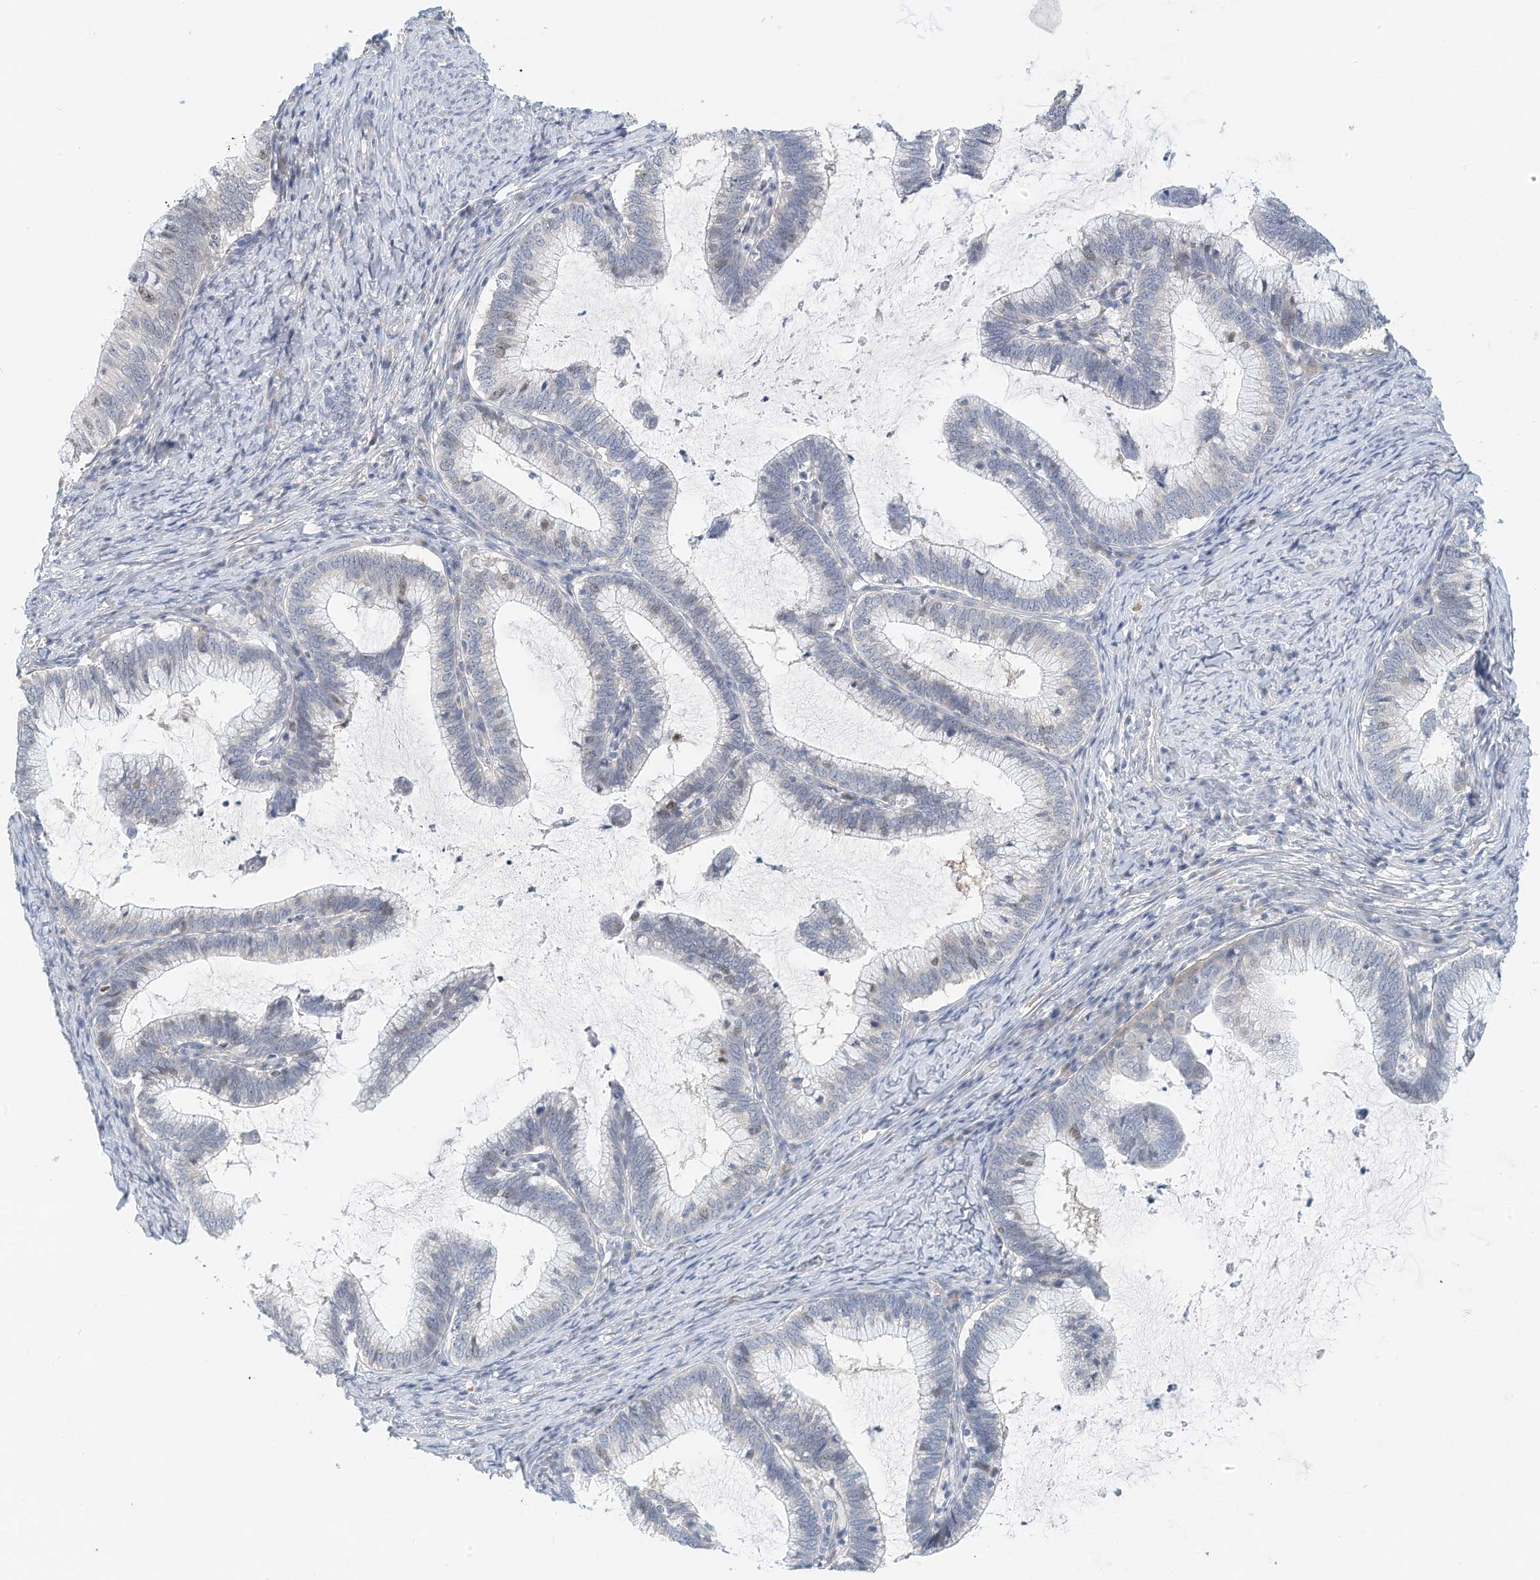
{"staining": {"intensity": "negative", "quantity": "none", "location": "none"}, "tissue": "cervical cancer", "cell_type": "Tumor cells", "image_type": "cancer", "snomed": [{"axis": "morphology", "description": "Adenocarcinoma, NOS"}, {"axis": "topography", "description": "Cervix"}], "caption": "The histopathology image shows no staining of tumor cells in adenocarcinoma (cervical). (Brightfield microscopy of DAB (3,3'-diaminobenzidine) IHC at high magnification).", "gene": "ARHGAP28", "patient": {"sex": "female", "age": 36}}